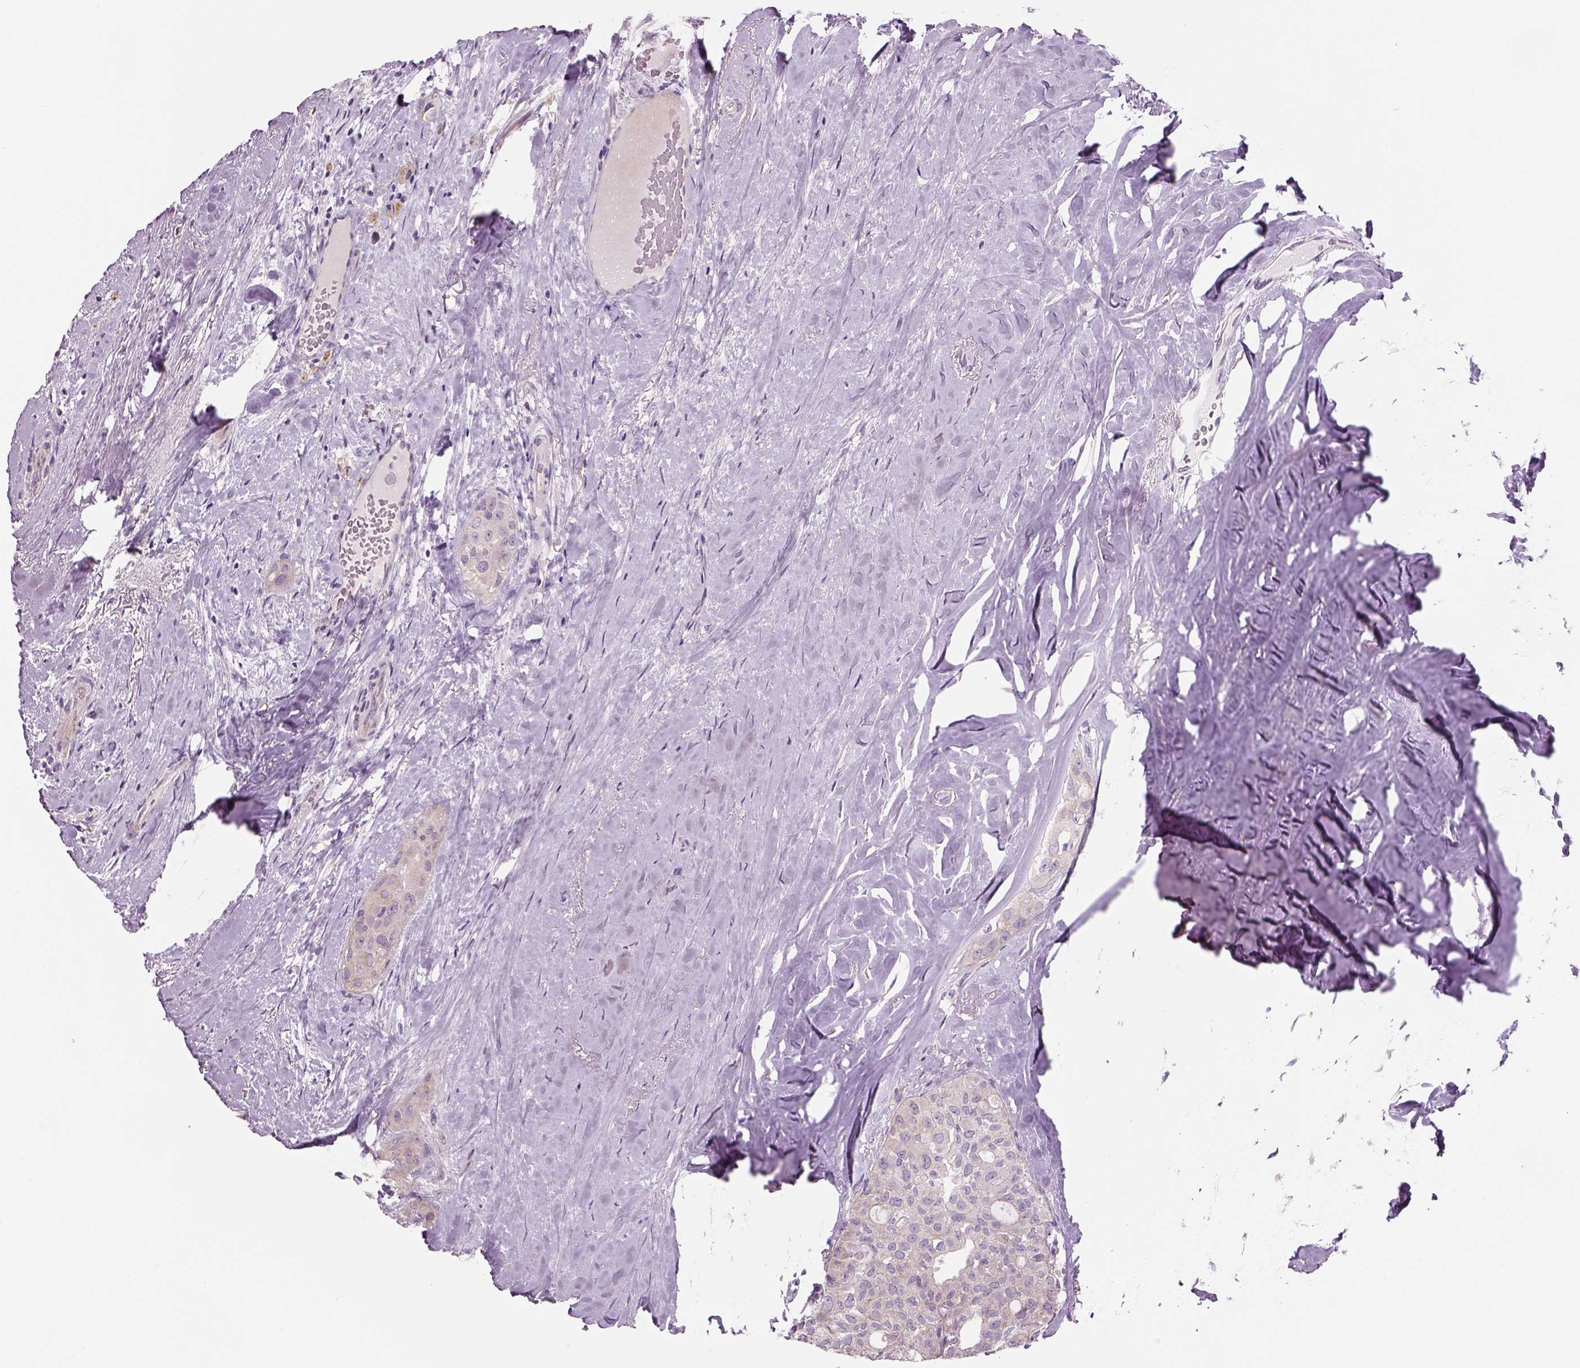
{"staining": {"intensity": "weak", "quantity": "<25%", "location": "cytoplasmic/membranous"}, "tissue": "thyroid cancer", "cell_type": "Tumor cells", "image_type": "cancer", "snomed": [{"axis": "morphology", "description": "Follicular adenoma carcinoma, NOS"}, {"axis": "topography", "description": "Thyroid gland"}], "caption": "DAB immunohistochemical staining of human thyroid follicular adenoma carcinoma demonstrates no significant positivity in tumor cells.", "gene": "IFT52", "patient": {"sex": "male", "age": 75}}